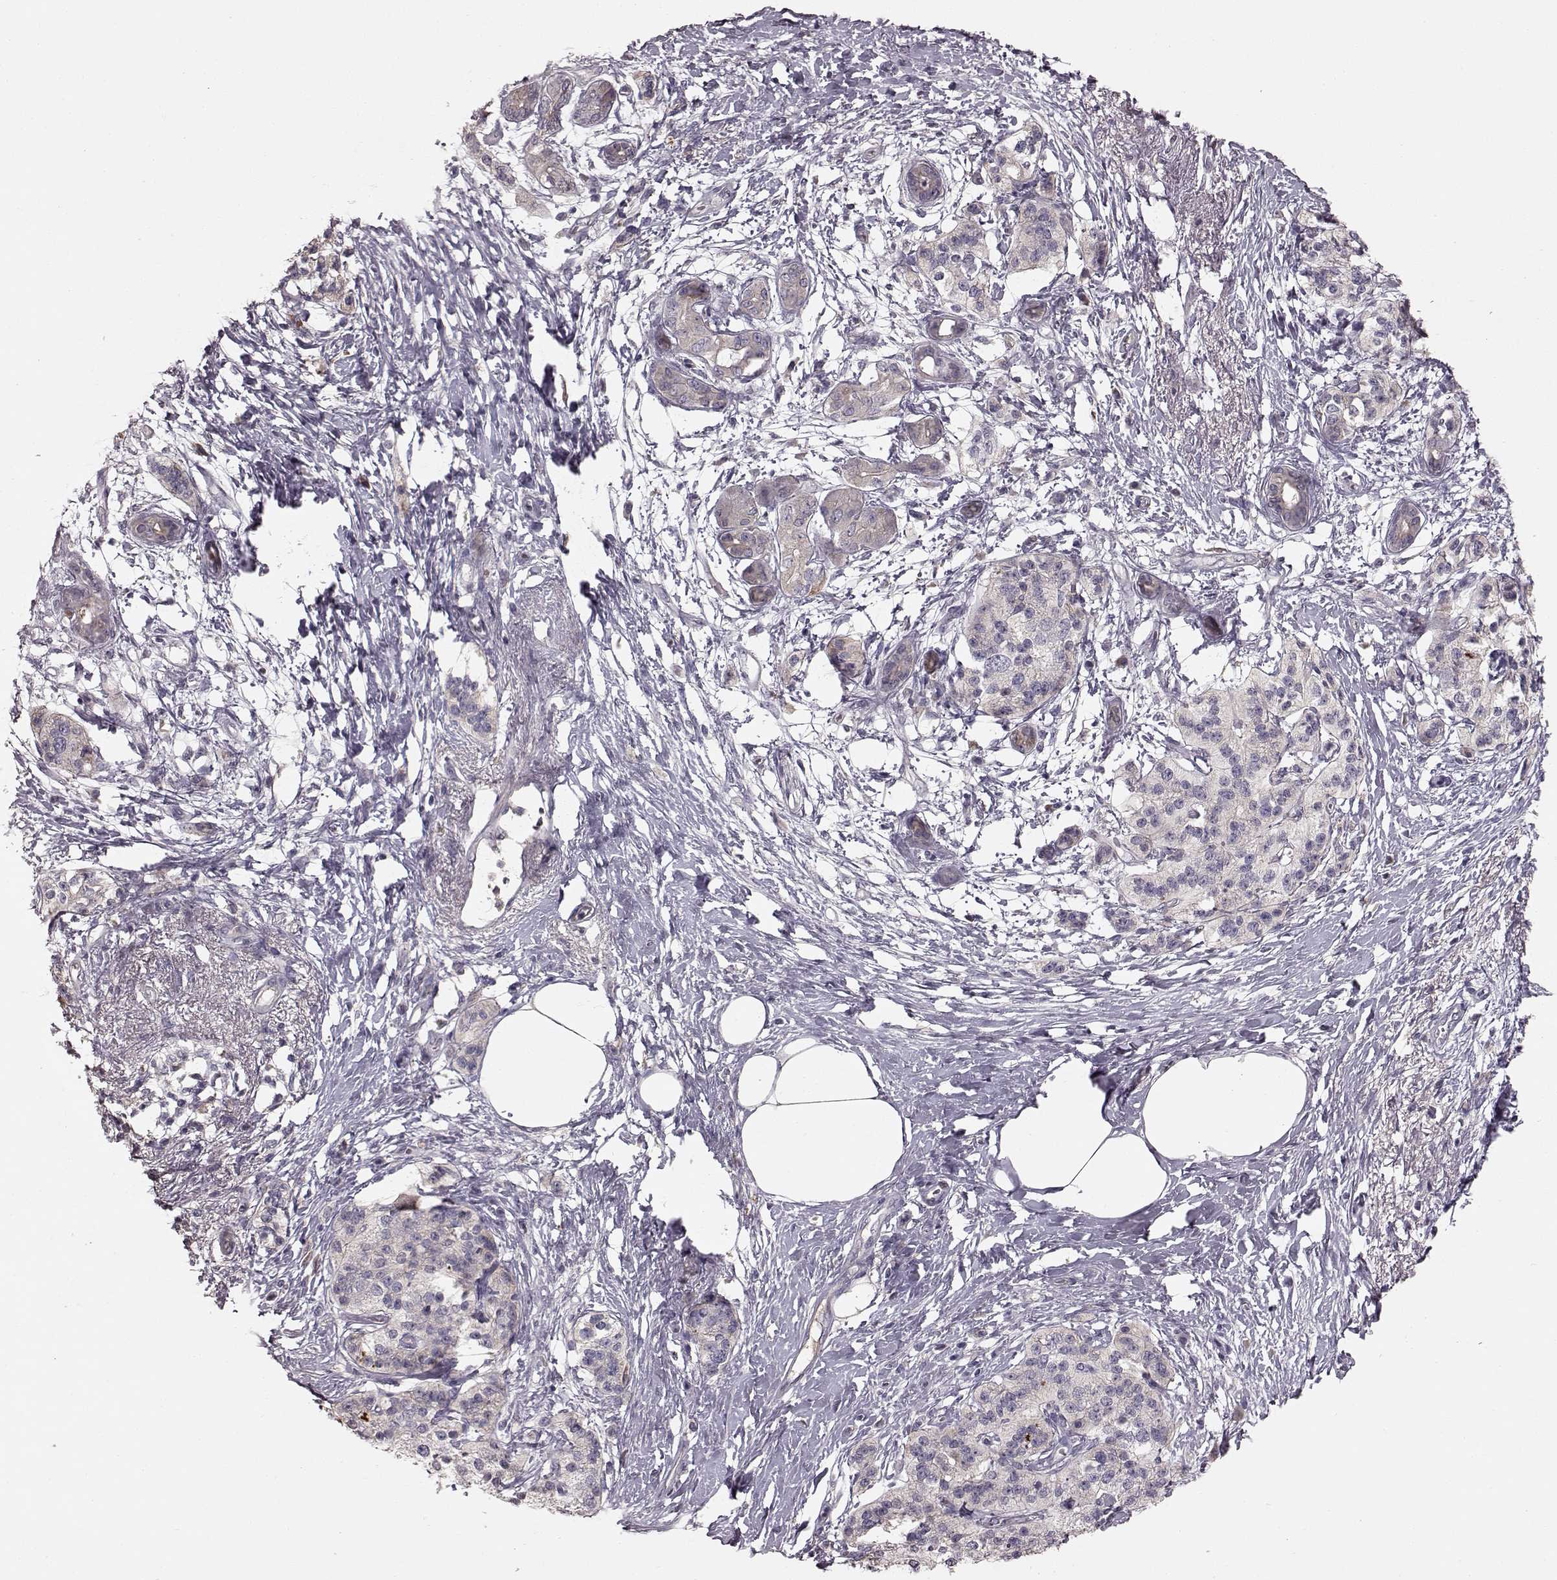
{"staining": {"intensity": "negative", "quantity": "none", "location": "none"}, "tissue": "pancreatic cancer", "cell_type": "Tumor cells", "image_type": "cancer", "snomed": [{"axis": "morphology", "description": "Adenocarcinoma, NOS"}, {"axis": "topography", "description": "Pancreas"}], "caption": "Immunohistochemistry (IHC) of pancreatic cancer shows no staining in tumor cells. The staining was performed using DAB (3,3'-diaminobenzidine) to visualize the protein expression in brown, while the nuclei were stained in blue with hematoxylin (Magnification: 20x).", "gene": "SLC22A18", "patient": {"sex": "female", "age": 72}}